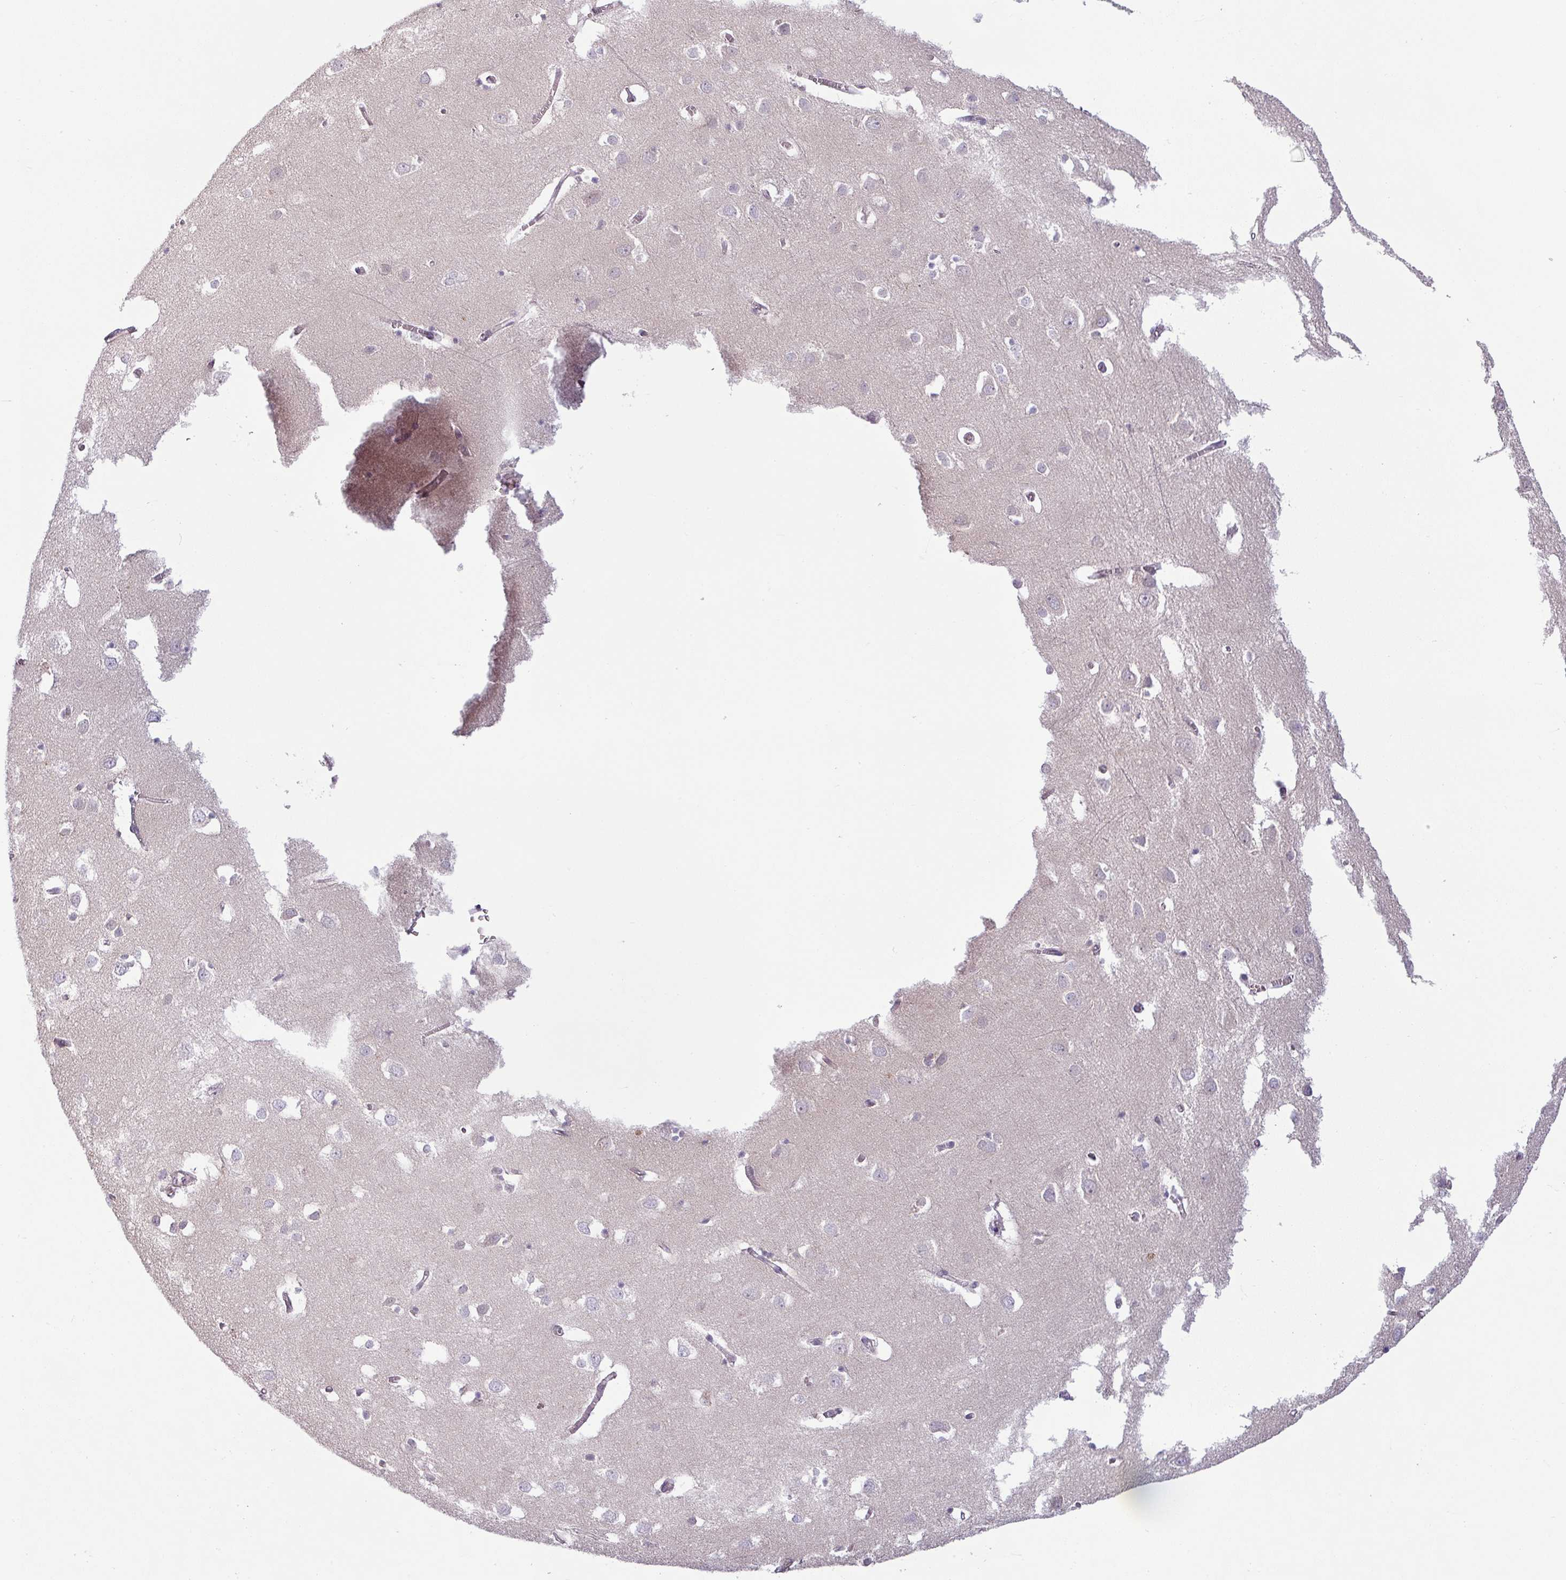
{"staining": {"intensity": "negative", "quantity": "none", "location": "none"}, "tissue": "cerebral cortex", "cell_type": "Endothelial cells", "image_type": "normal", "snomed": [{"axis": "morphology", "description": "Normal tissue, NOS"}, {"axis": "topography", "description": "Cerebral cortex"}], "caption": "Immunohistochemistry histopathology image of benign cerebral cortex: cerebral cortex stained with DAB (3,3'-diaminobenzidine) displays no significant protein expression in endothelial cells.", "gene": "CCDC144A", "patient": {"sex": "male", "age": 70}}